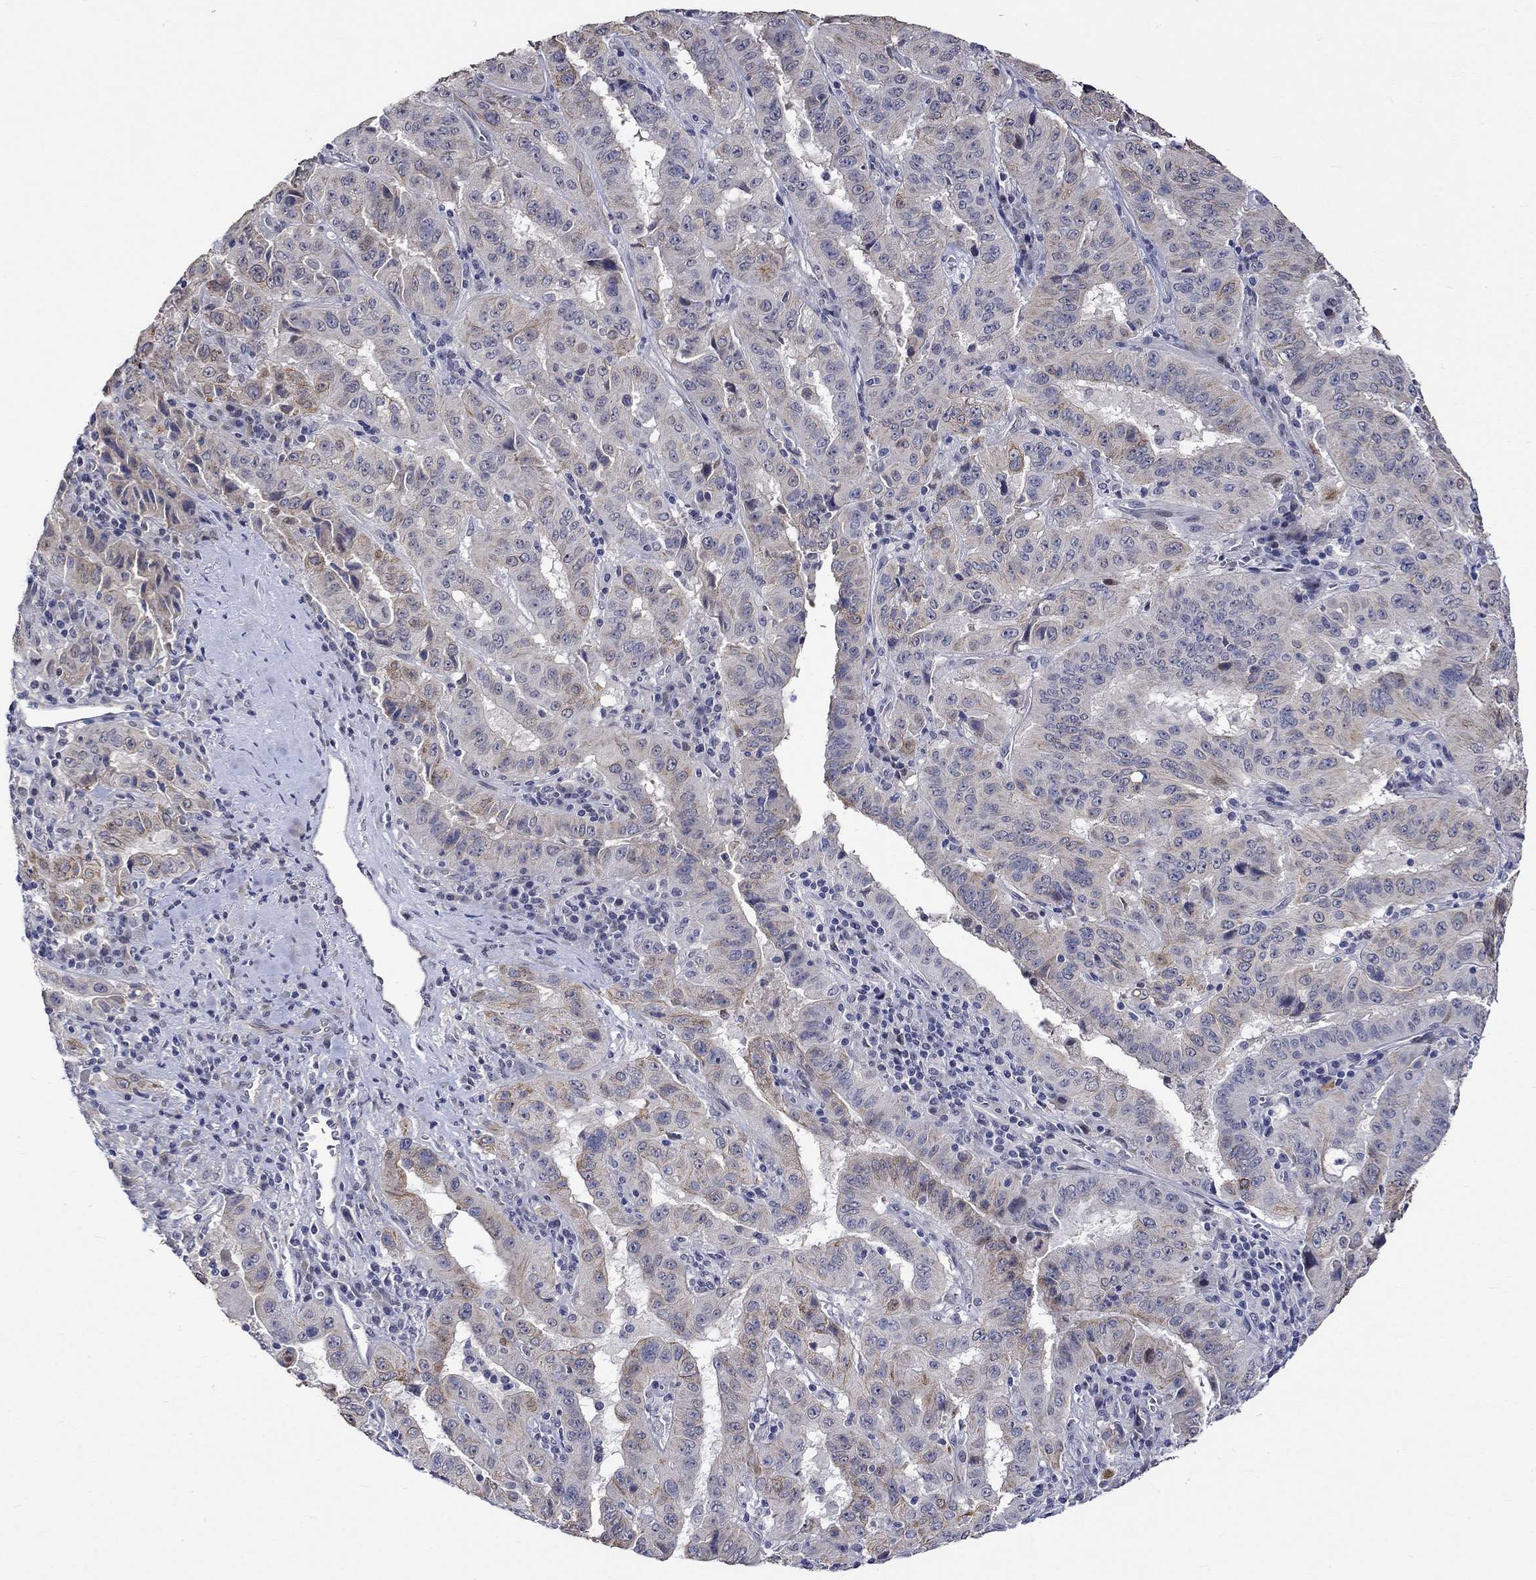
{"staining": {"intensity": "strong", "quantity": "<25%", "location": "cytoplasmic/membranous"}, "tissue": "pancreatic cancer", "cell_type": "Tumor cells", "image_type": "cancer", "snomed": [{"axis": "morphology", "description": "Adenocarcinoma, NOS"}, {"axis": "topography", "description": "Pancreas"}], "caption": "The micrograph demonstrates immunohistochemical staining of adenocarcinoma (pancreatic). There is strong cytoplasmic/membranous expression is appreciated in about <25% of tumor cells. (Brightfield microscopy of DAB IHC at high magnification).", "gene": "DDX3Y", "patient": {"sex": "male", "age": 63}}